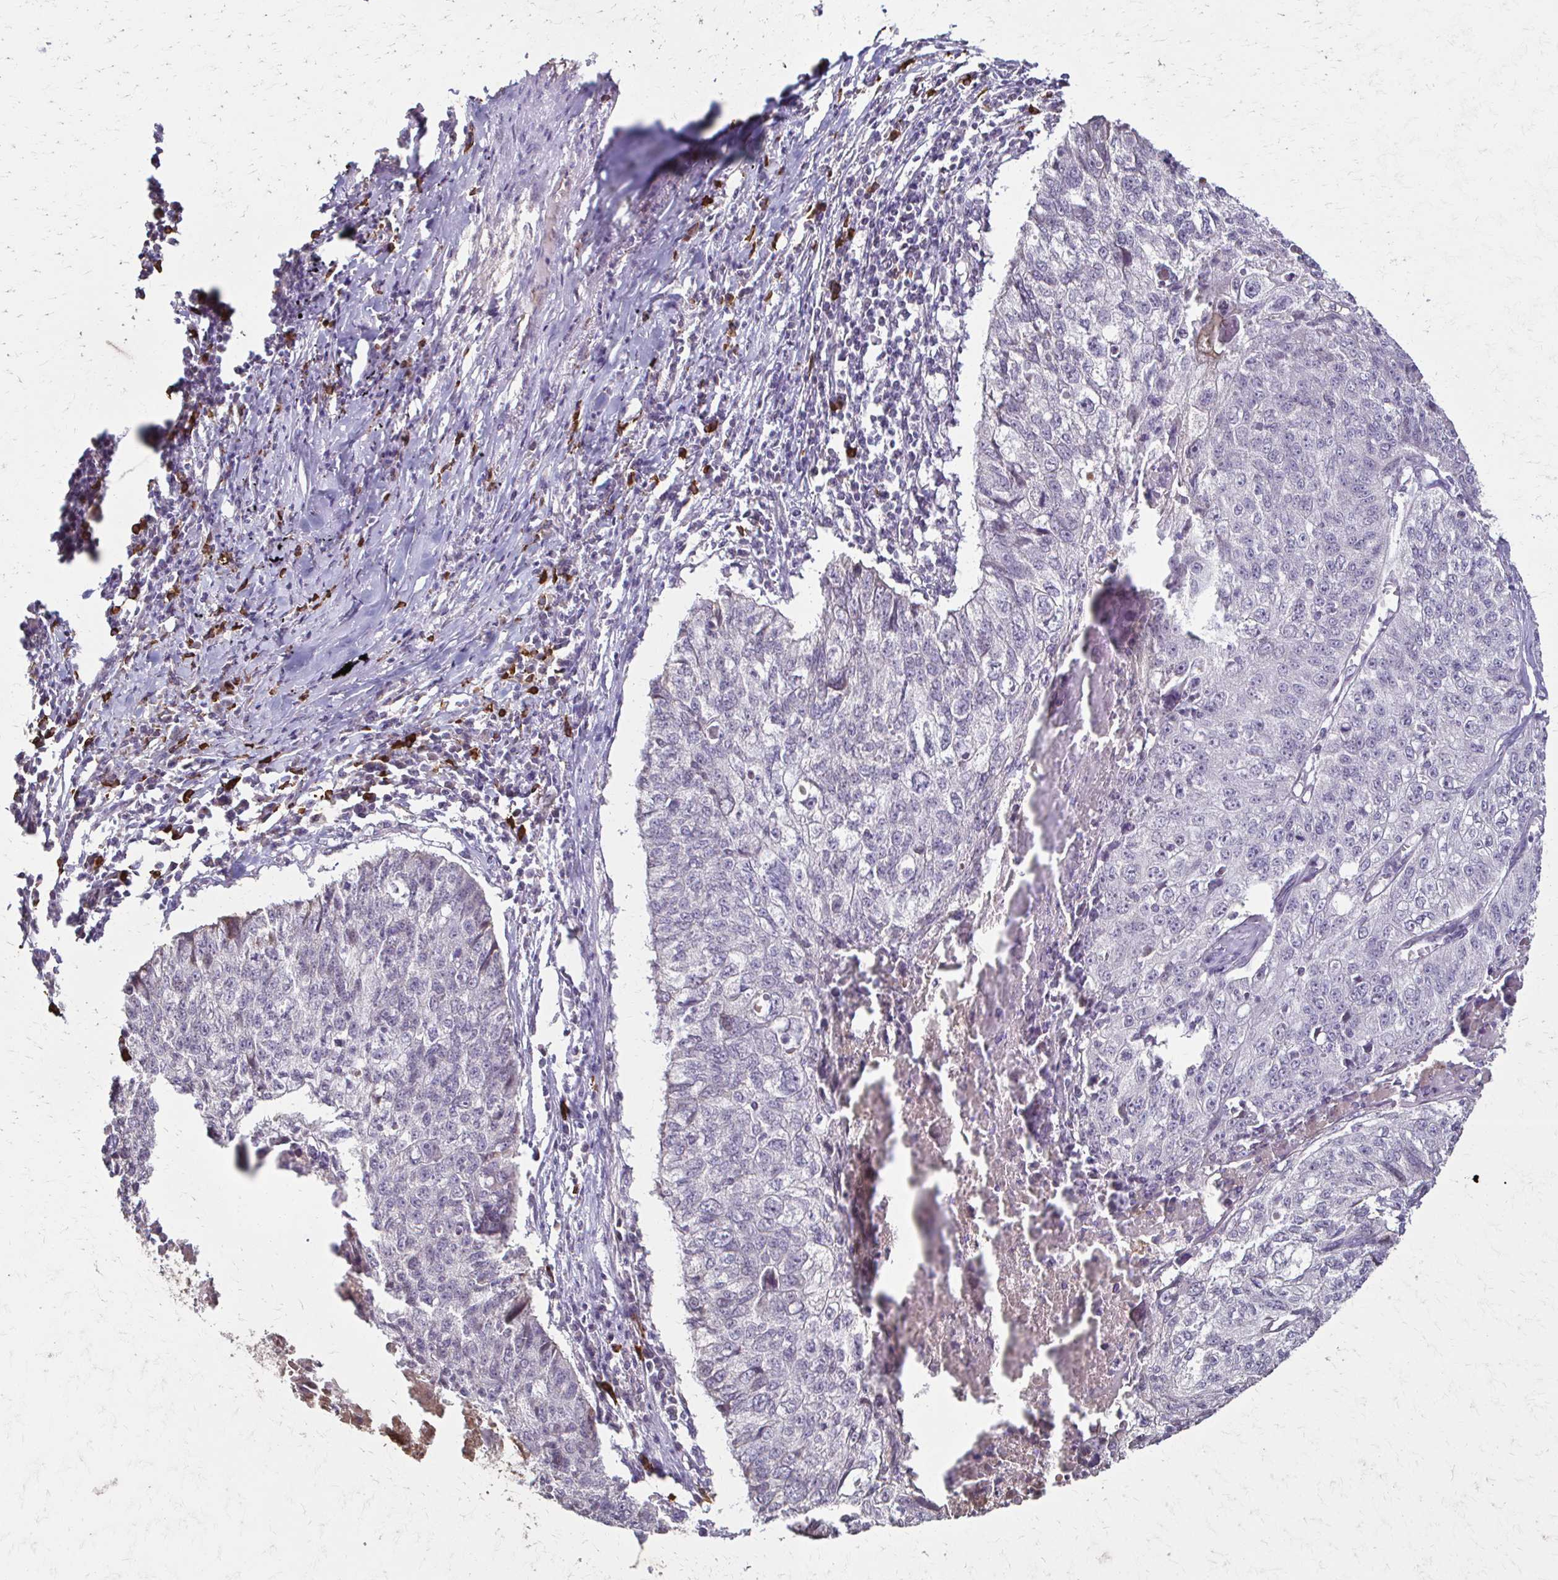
{"staining": {"intensity": "negative", "quantity": "none", "location": "none"}, "tissue": "lung cancer", "cell_type": "Tumor cells", "image_type": "cancer", "snomed": [{"axis": "morphology", "description": "Normal morphology"}, {"axis": "morphology", "description": "Aneuploidy"}, {"axis": "morphology", "description": "Squamous cell carcinoma, NOS"}, {"axis": "topography", "description": "Lymph node"}, {"axis": "topography", "description": "Lung"}], "caption": "High magnification brightfield microscopy of lung aneuploidy stained with DAB (brown) and counterstained with hematoxylin (blue): tumor cells show no significant staining.", "gene": "IL18BP", "patient": {"sex": "female", "age": 76}}